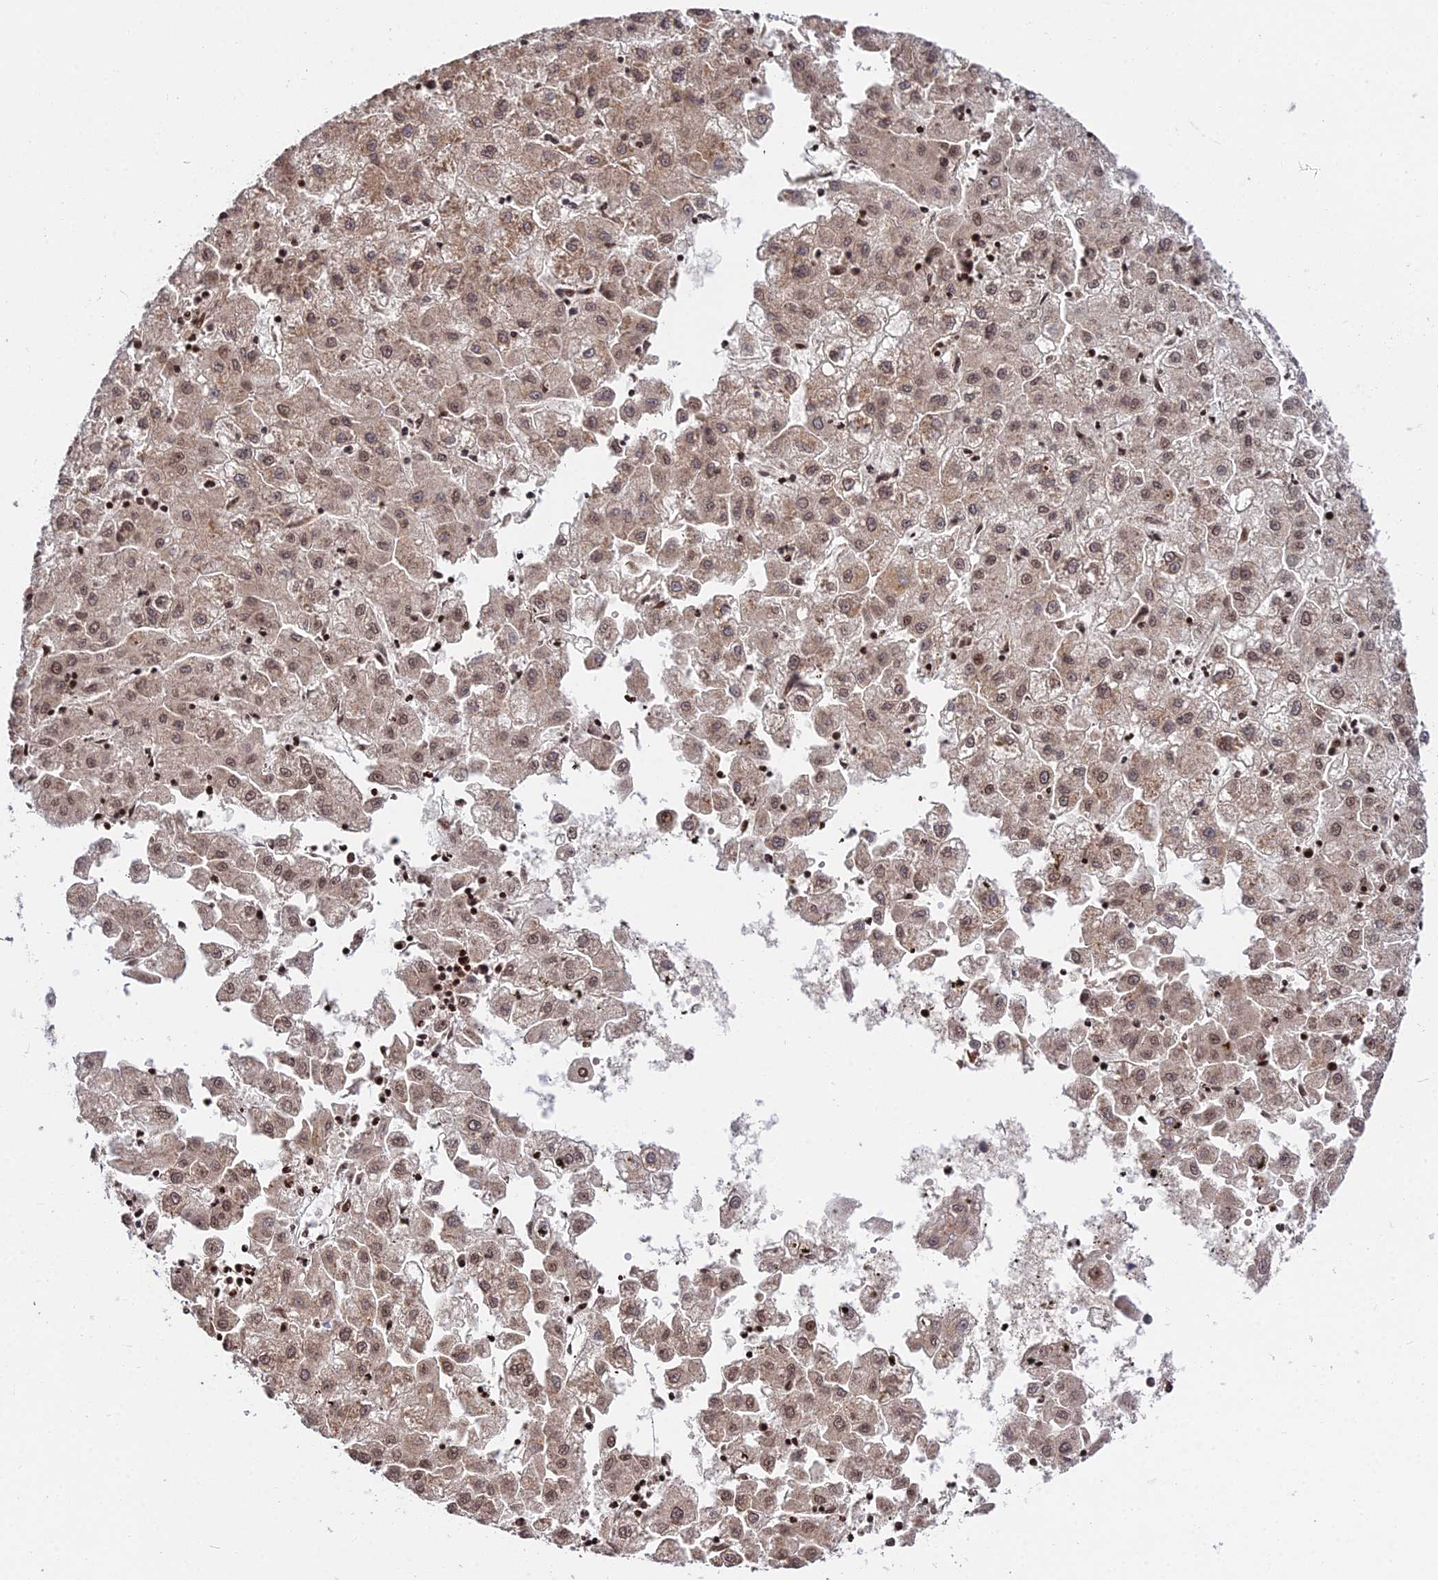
{"staining": {"intensity": "moderate", "quantity": ">75%", "location": "cytoplasmic/membranous,nuclear"}, "tissue": "liver cancer", "cell_type": "Tumor cells", "image_type": "cancer", "snomed": [{"axis": "morphology", "description": "Carcinoma, Hepatocellular, NOS"}, {"axis": "topography", "description": "Liver"}], "caption": "The micrograph shows a brown stain indicating the presence of a protein in the cytoplasmic/membranous and nuclear of tumor cells in liver cancer (hepatocellular carcinoma).", "gene": "RBMS2", "patient": {"sex": "male", "age": 72}}